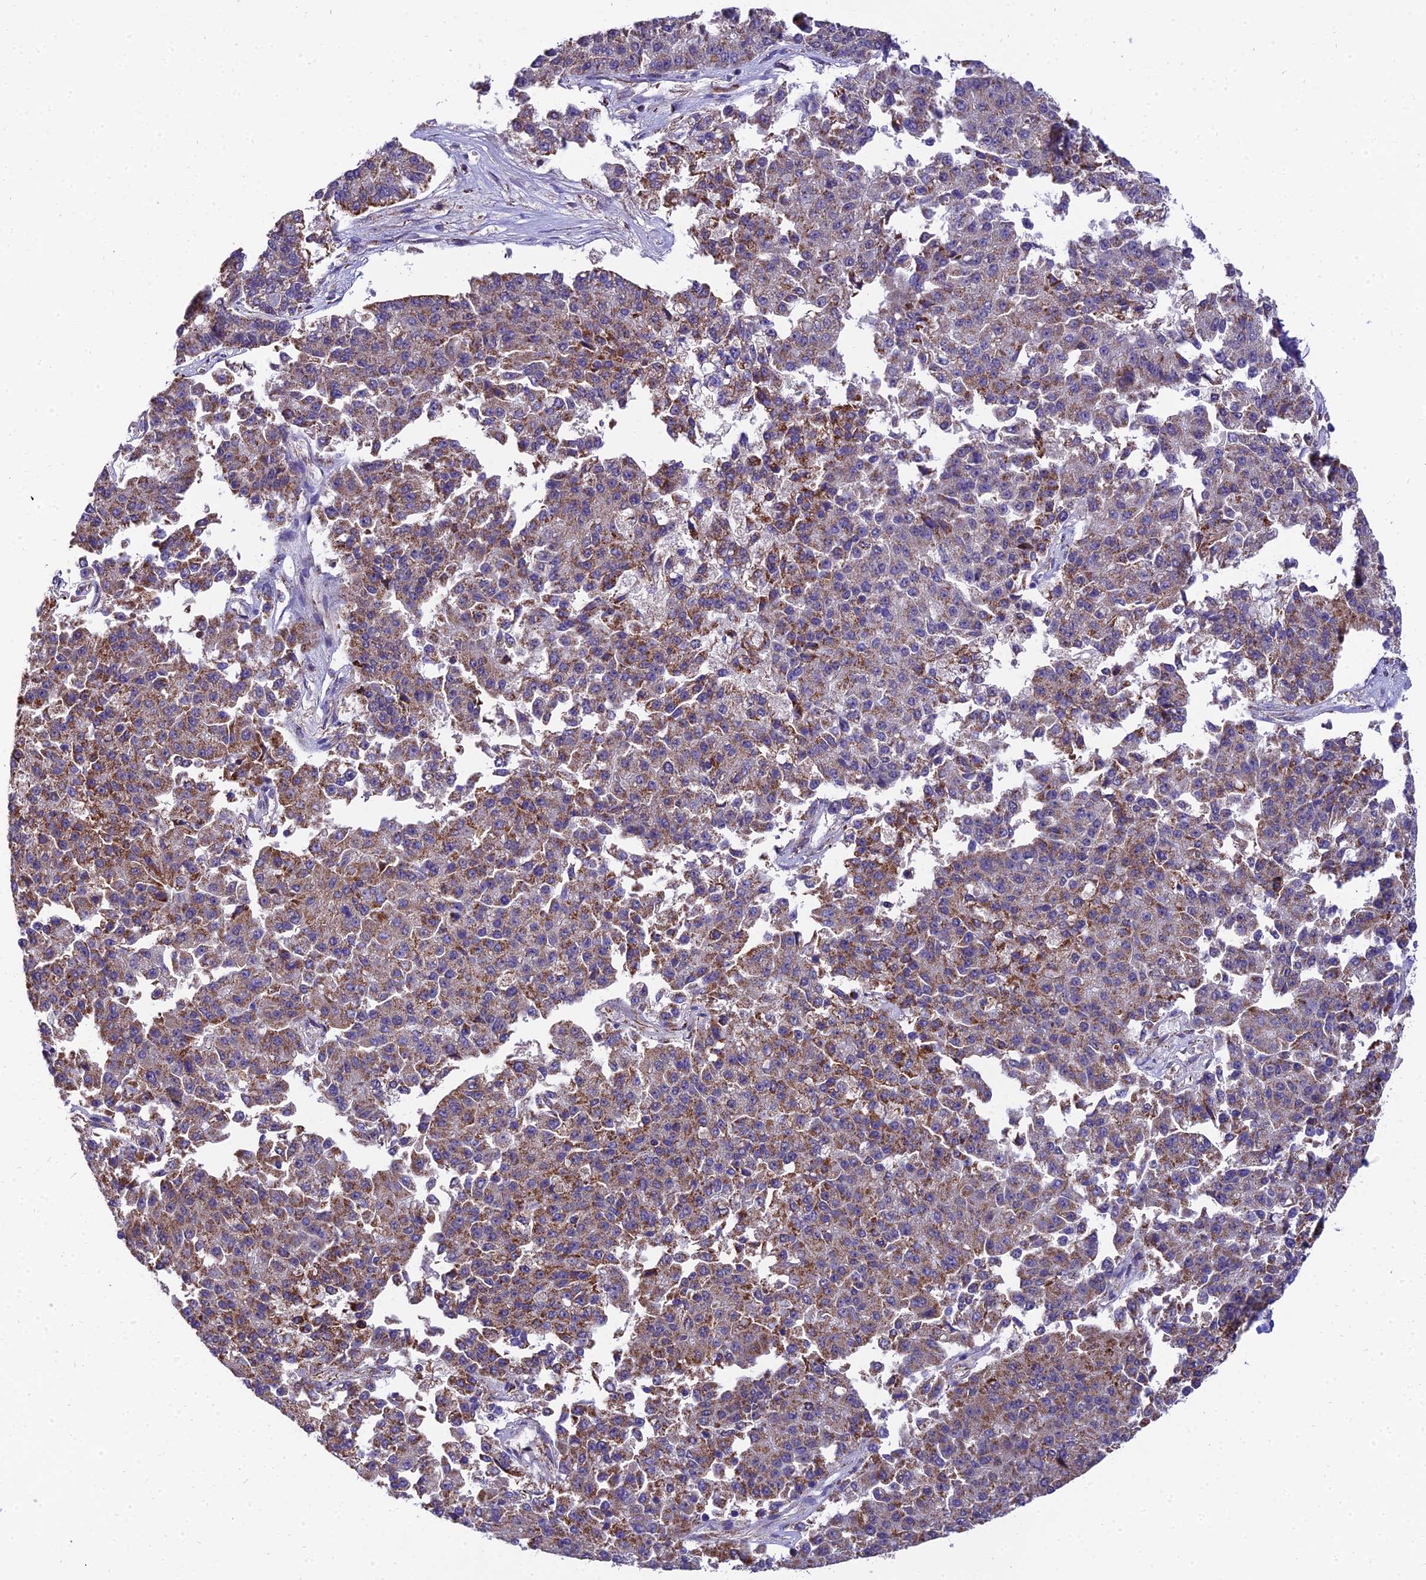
{"staining": {"intensity": "moderate", "quantity": "25%-75%", "location": "cytoplasmic/membranous"}, "tissue": "pancreatic cancer", "cell_type": "Tumor cells", "image_type": "cancer", "snomed": [{"axis": "morphology", "description": "Adenocarcinoma, NOS"}, {"axis": "topography", "description": "Pancreas"}], "caption": "Approximately 25%-75% of tumor cells in human pancreatic cancer exhibit moderate cytoplasmic/membranous protein staining as visualized by brown immunohistochemical staining.", "gene": "PSMD2", "patient": {"sex": "male", "age": 50}}